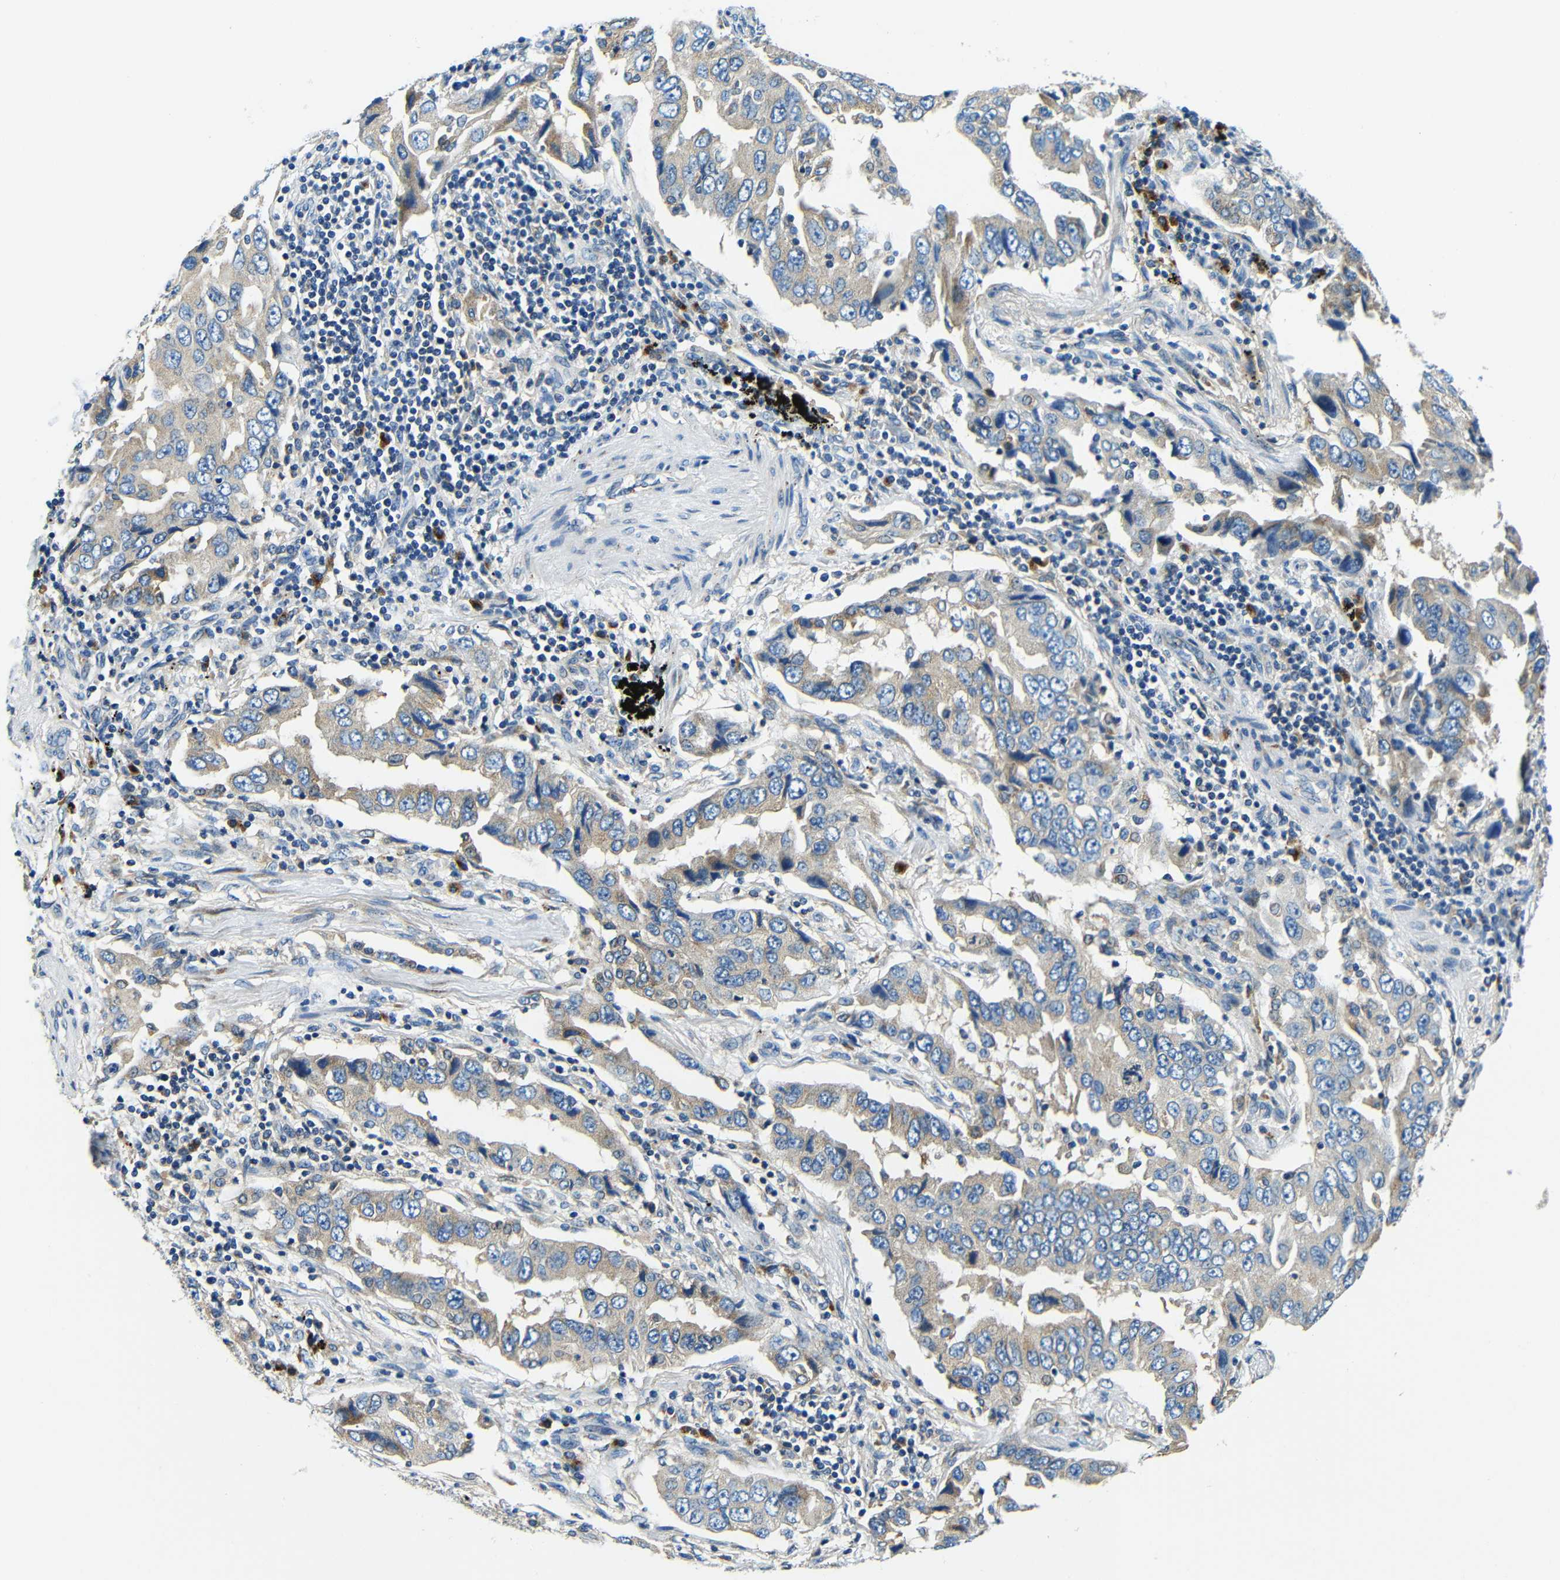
{"staining": {"intensity": "weak", "quantity": ">75%", "location": "cytoplasmic/membranous"}, "tissue": "lung cancer", "cell_type": "Tumor cells", "image_type": "cancer", "snomed": [{"axis": "morphology", "description": "Adenocarcinoma, NOS"}, {"axis": "topography", "description": "Lung"}], "caption": "Protein staining of adenocarcinoma (lung) tissue shows weak cytoplasmic/membranous positivity in approximately >75% of tumor cells.", "gene": "USO1", "patient": {"sex": "female", "age": 65}}